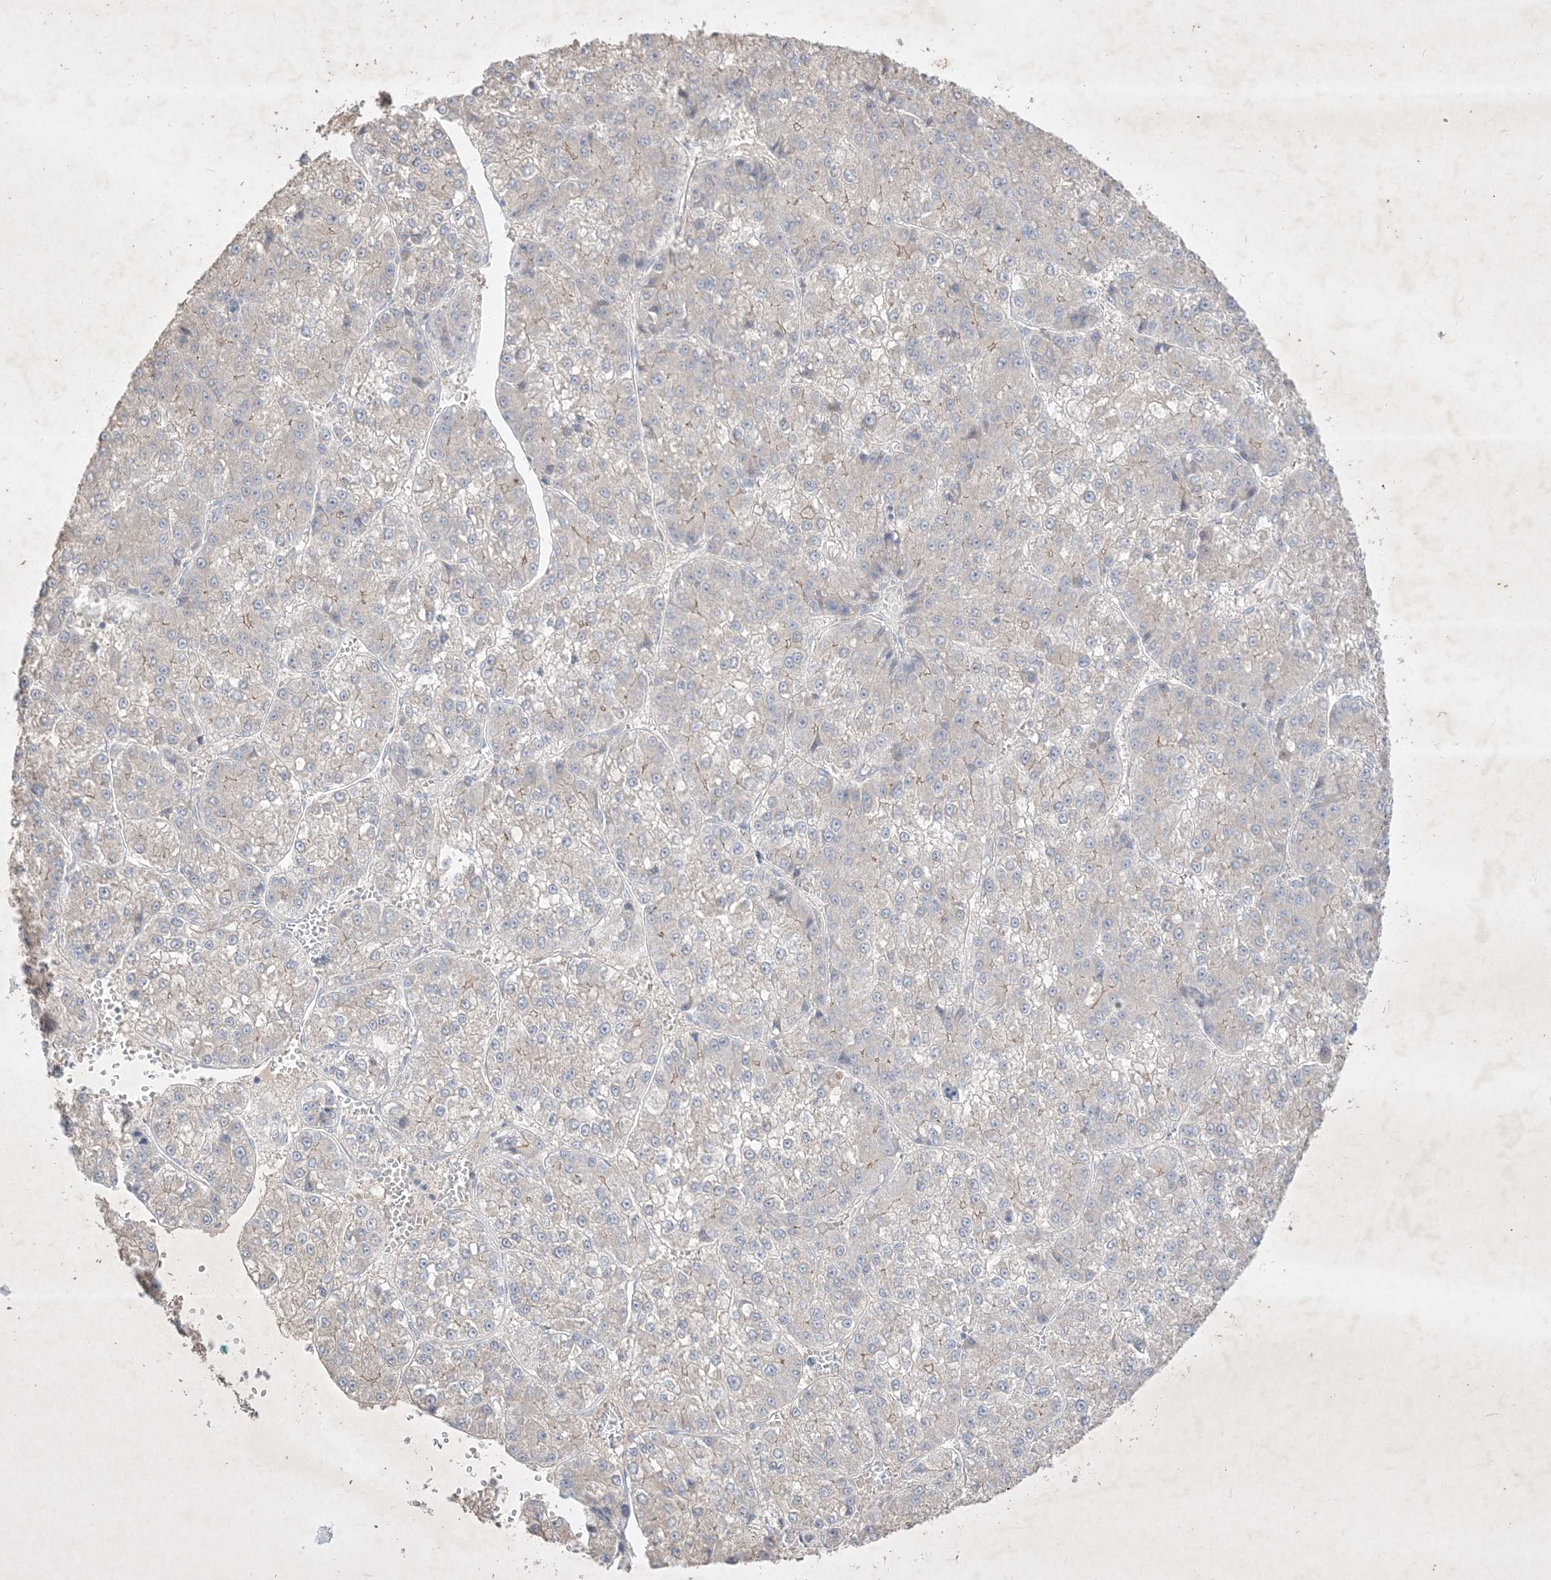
{"staining": {"intensity": "negative", "quantity": "none", "location": "none"}, "tissue": "liver cancer", "cell_type": "Tumor cells", "image_type": "cancer", "snomed": [{"axis": "morphology", "description": "Carcinoma, Hepatocellular, NOS"}, {"axis": "topography", "description": "Liver"}], "caption": "Immunohistochemistry (IHC) of human liver cancer (hepatocellular carcinoma) exhibits no expression in tumor cells.", "gene": "PLEKHA3", "patient": {"sex": "female", "age": 73}}